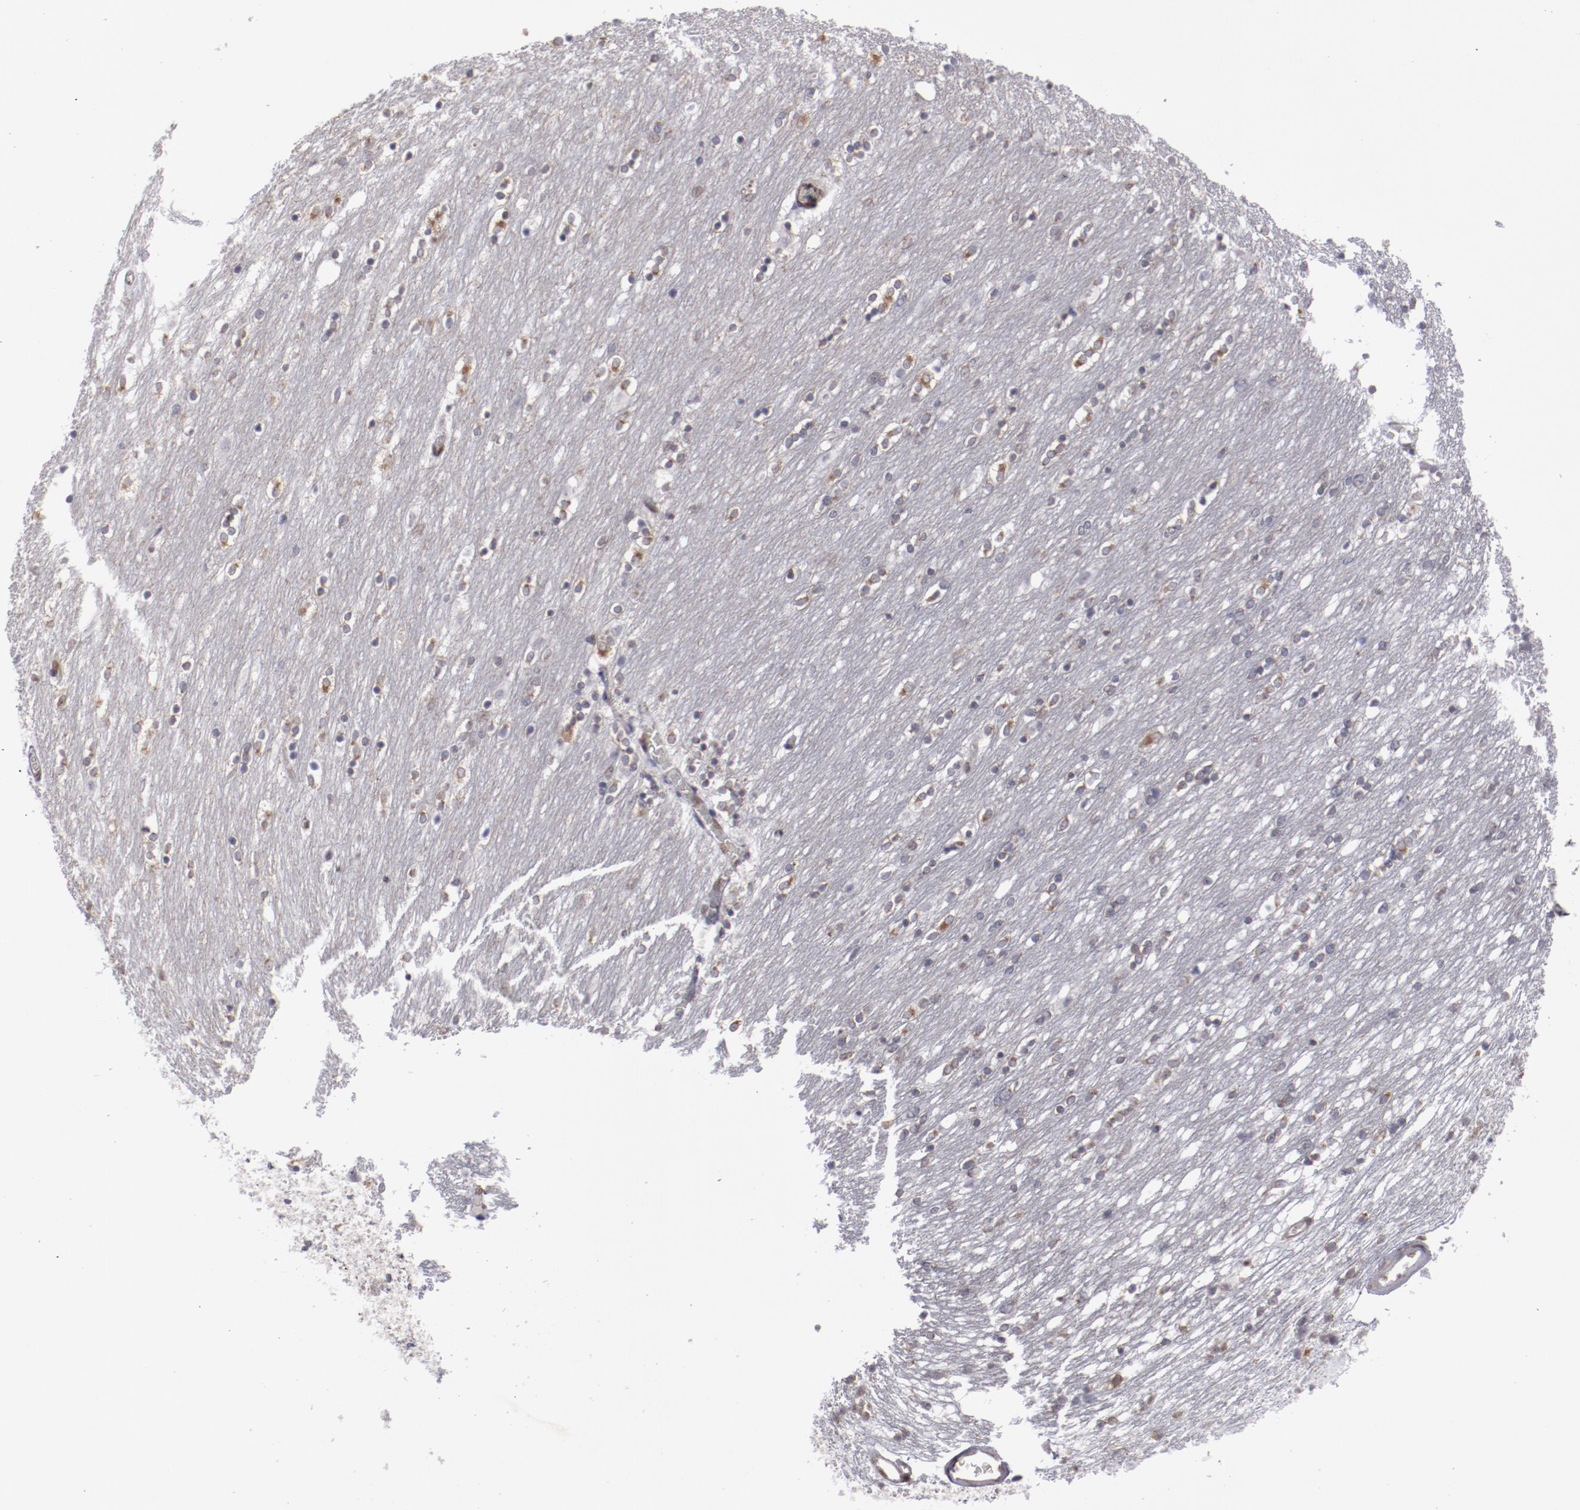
{"staining": {"intensity": "negative", "quantity": "none", "location": "none"}, "tissue": "caudate", "cell_type": "Glial cells", "image_type": "normal", "snomed": [{"axis": "morphology", "description": "Normal tissue, NOS"}, {"axis": "topography", "description": "Lateral ventricle wall"}], "caption": "Caudate was stained to show a protein in brown. There is no significant staining in glial cells. Nuclei are stained in blue.", "gene": "LEF1", "patient": {"sex": "female", "age": 54}}